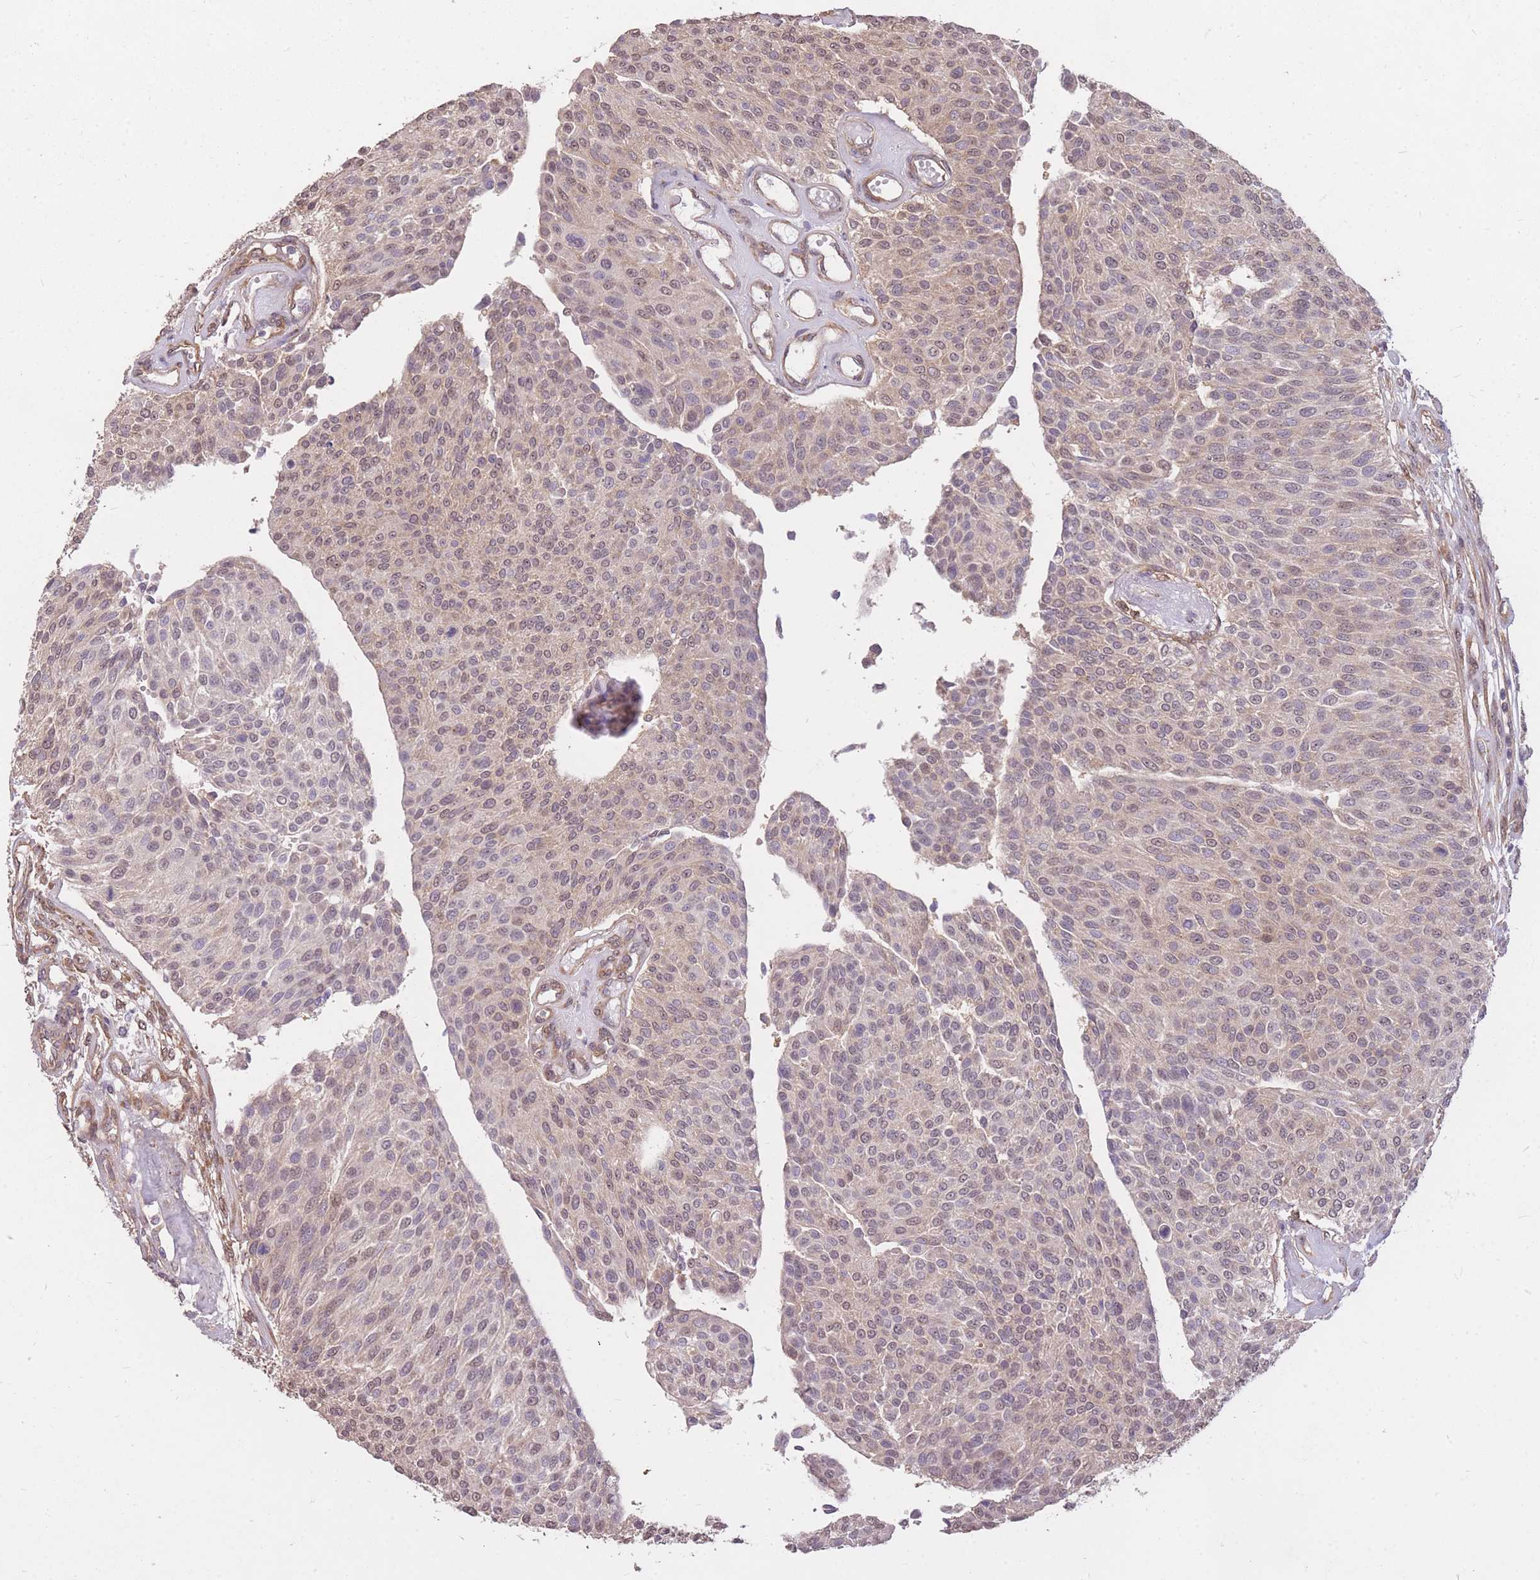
{"staining": {"intensity": "weak", "quantity": "25%-75%", "location": "cytoplasmic/membranous,nuclear"}, "tissue": "urothelial cancer", "cell_type": "Tumor cells", "image_type": "cancer", "snomed": [{"axis": "morphology", "description": "Urothelial carcinoma, NOS"}, {"axis": "topography", "description": "Urinary bladder"}], "caption": "Weak cytoplasmic/membranous and nuclear staining is identified in approximately 25%-75% of tumor cells in urothelial cancer.", "gene": "DYNC1LI2", "patient": {"sex": "male", "age": 55}}